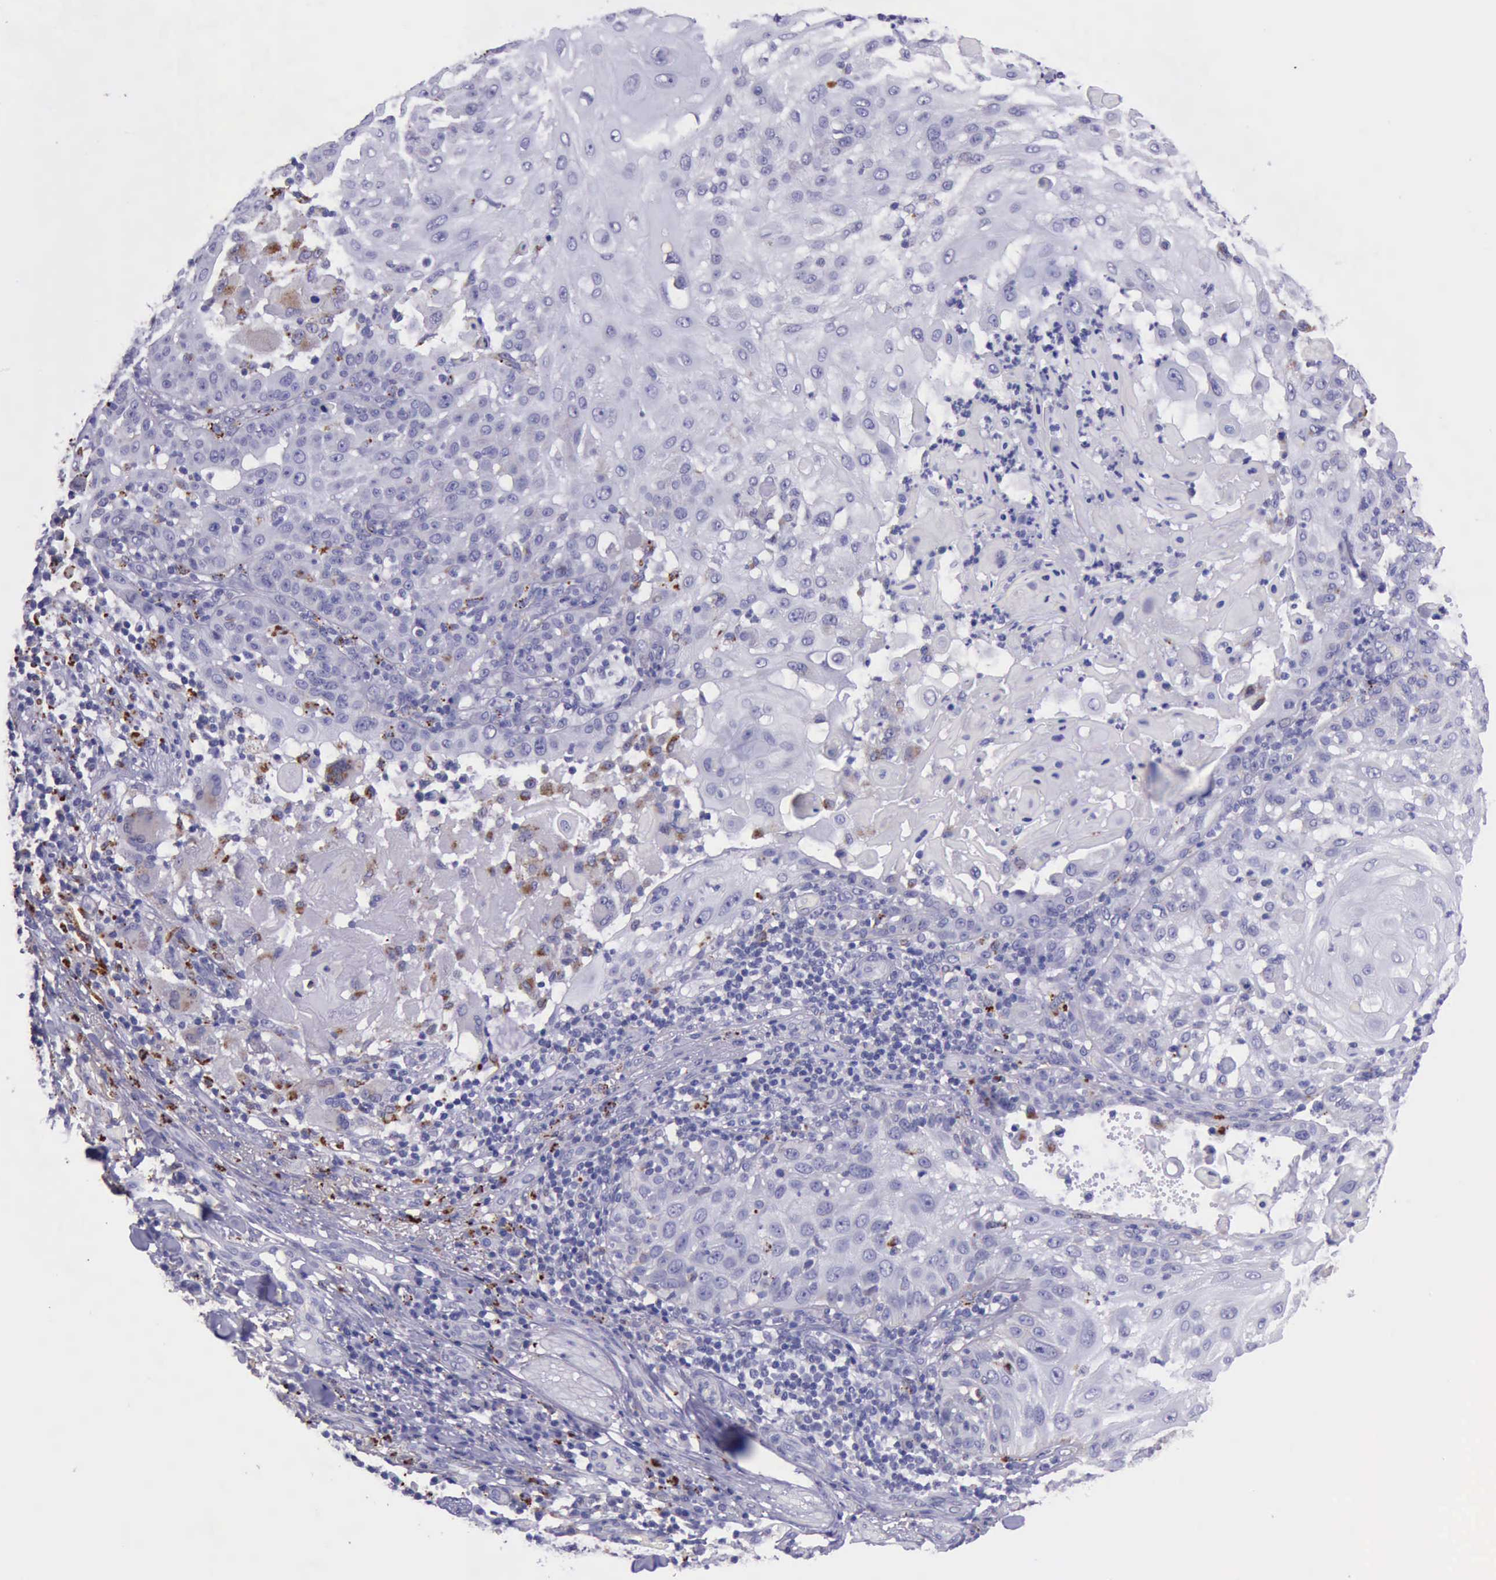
{"staining": {"intensity": "negative", "quantity": "none", "location": "none"}, "tissue": "skin cancer", "cell_type": "Tumor cells", "image_type": "cancer", "snomed": [{"axis": "morphology", "description": "Squamous cell carcinoma, NOS"}, {"axis": "topography", "description": "Skin"}], "caption": "Immunohistochemistry (IHC) image of neoplastic tissue: squamous cell carcinoma (skin) stained with DAB reveals no significant protein staining in tumor cells.", "gene": "GLA", "patient": {"sex": "female", "age": 89}}